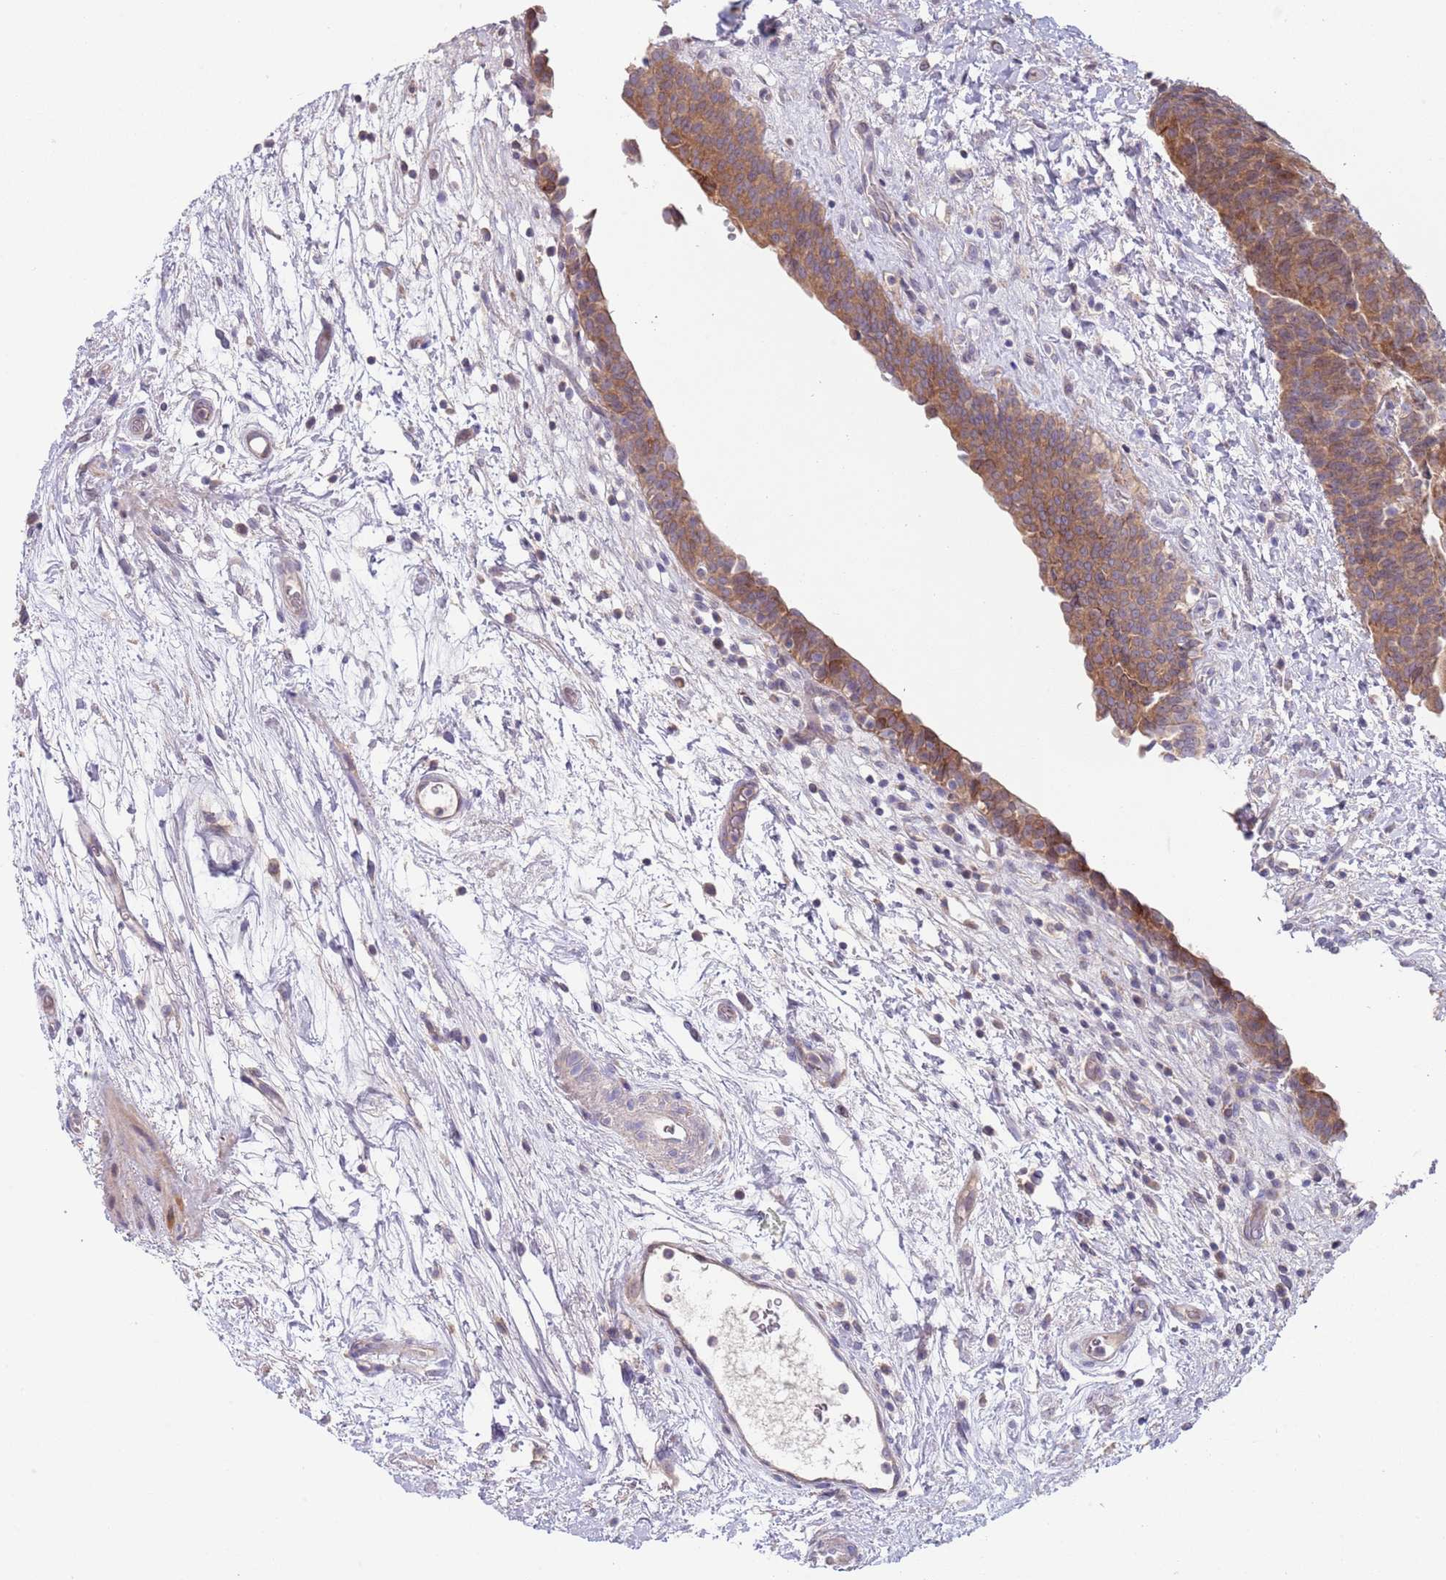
{"staining": {"intensity": "moderate", "quantity": ">75%", "location": "cytoplasmic/membranous"}, "tissue": "urinary bladder", "cell_type": "Urothelial cells", "image_type": "normal", "snomed": [{"axis": "morphology", "description": "Normal tissue, NOS"}, {"axis": "topography", "description": "Urinary bladder"}], "caption": "Urothelial cells display medium levels of moderate cytoplasmic/membranous expression in approximately >75% of cells in normal human urinary bladder. (DAB (3,3'-diaminobenzidine) IHC with brightfield microscopy, high magnification).", "gene": "ABCC10", "patient": {"sex": "male", "age": 83}}